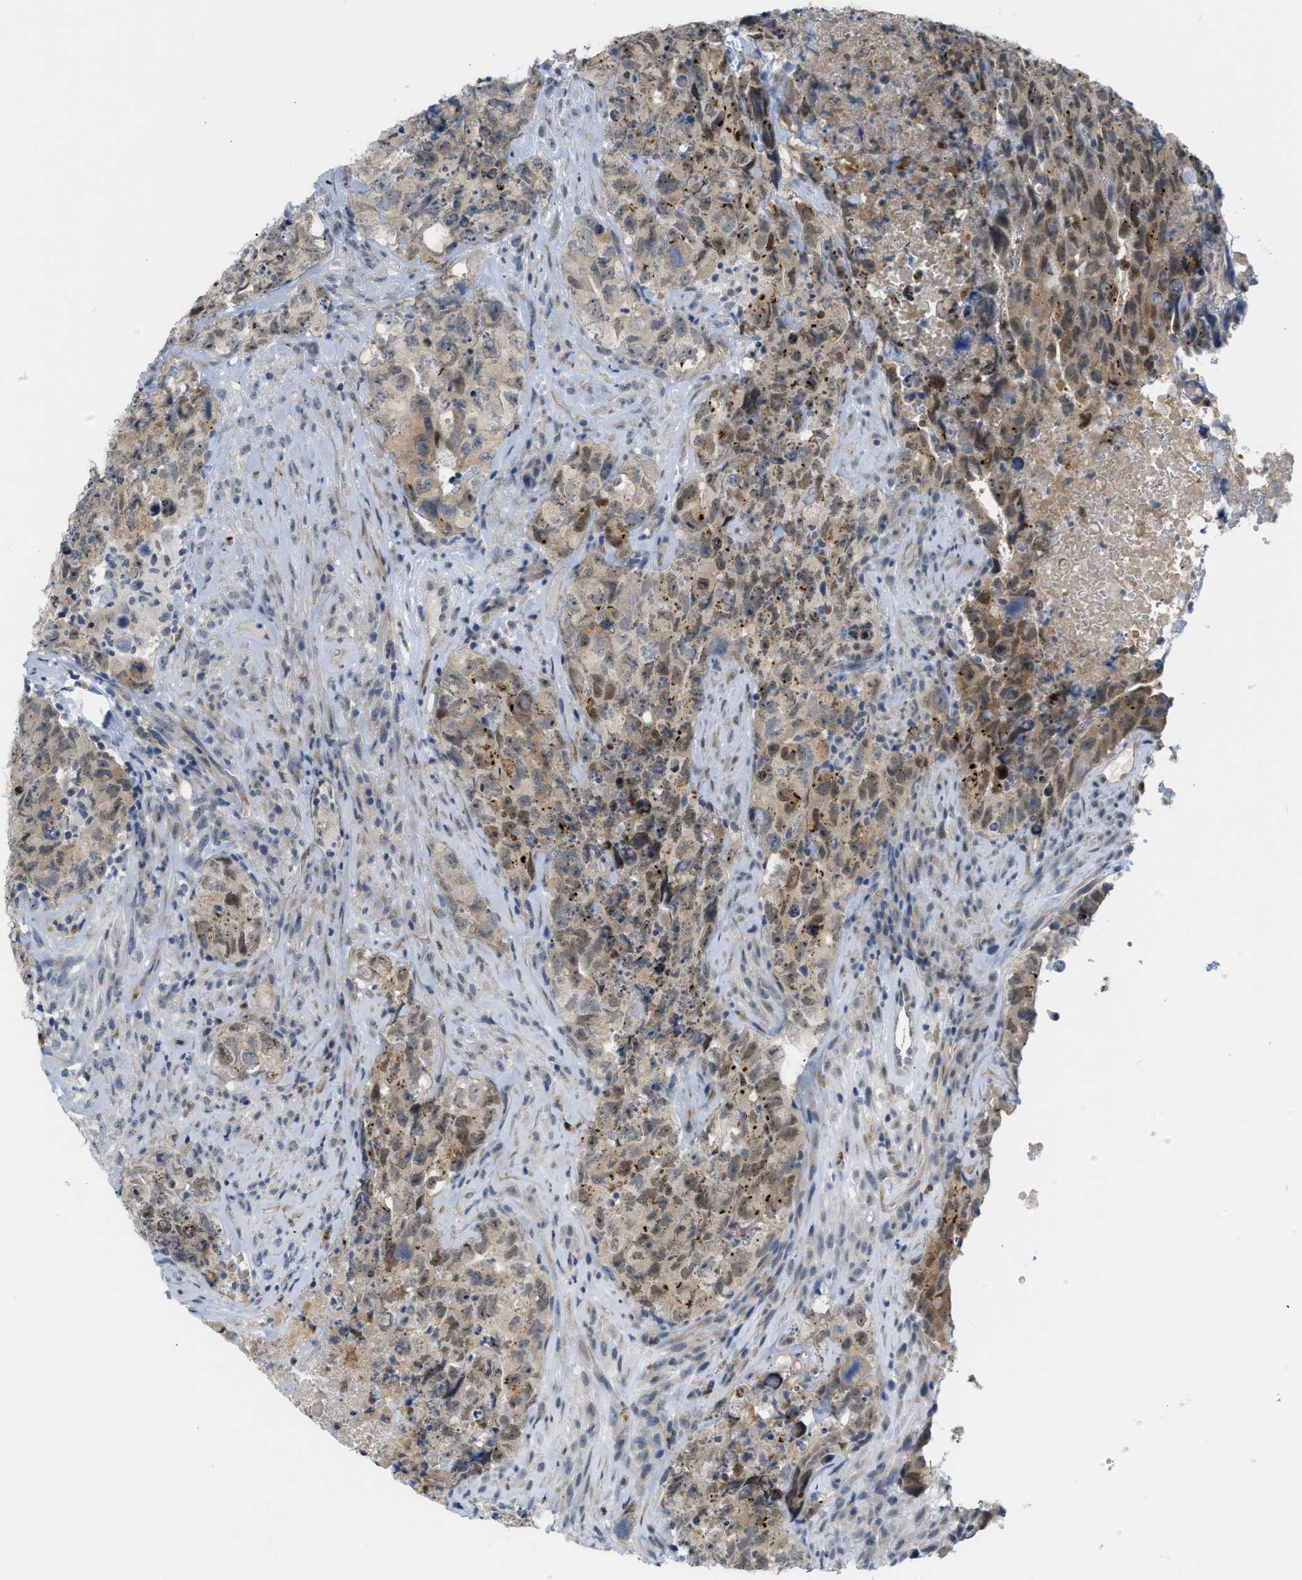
{"staining": {"intensity": "weak", "quantity": ">75%", "location": "cytoplasmic/membranous"}, "tissue": "testis cancer", "cell_type": "Tumor cells", "image_type": "cancer", "snomed": [{"axis": "morphology", "description": "Carcinoma, Embryonal, NOS"}, {"axis": "topography", "description": "Testis"}], "caption": "Immunohistochemical staining of testis embryonal carcinoma displays weak cytoplasmic/membranous protein expression in about >75% of tumor cells. Using DAB (3,3'-diaminobenzidine) (brown) and hematoxylin (blue) stains, captured at high magnification using brightfield microscopy.", "gene": "ZNF408", "patient": {"sex": "male", "age": 32}}